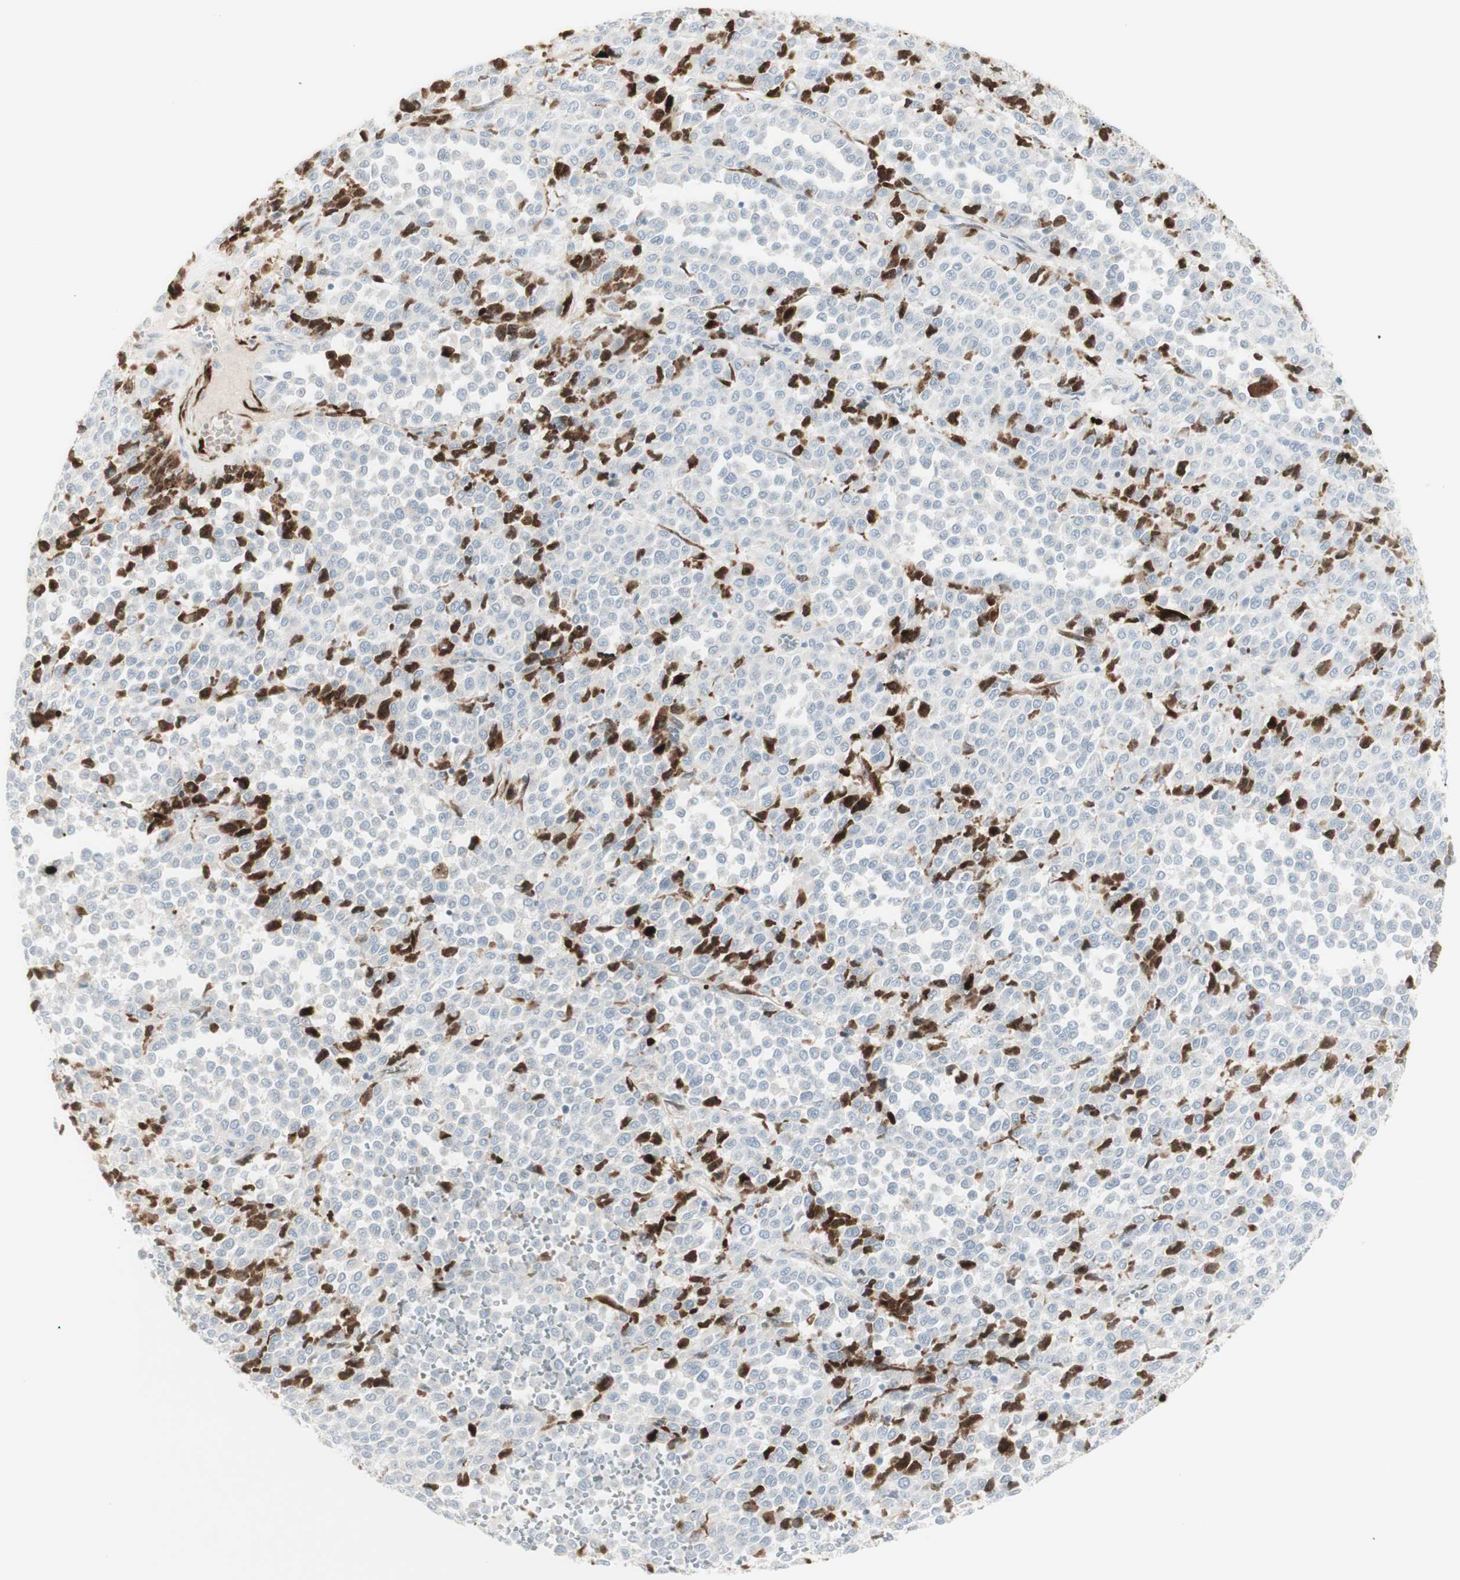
{"staining": {"intensity": "strong", "quantity": "25%-75%", "location": "cytoplasmic/membranous,nuclear"}, "tissue": "melanoma", "cell_type": "Tumor cells", "image_type": "cancer", "snomed": [{"axis": "morphology", "description": "Malignant melanoma, Metastatic site"}, {"axis": "topography", "description": "Pancreas"}], "caption": "High-magnification brightfield microscopy of melanoma stained with DAB (3,3'-diaminobenzidine) (brown) and counterstained with hematoxylin (blue). tumor cells exhibit strong cytoplasmic/membranous and nuclear staining is seen in about25%-75% of cells.", "gene": "MDK", "patient": {"sex": "female", "age": 30}}